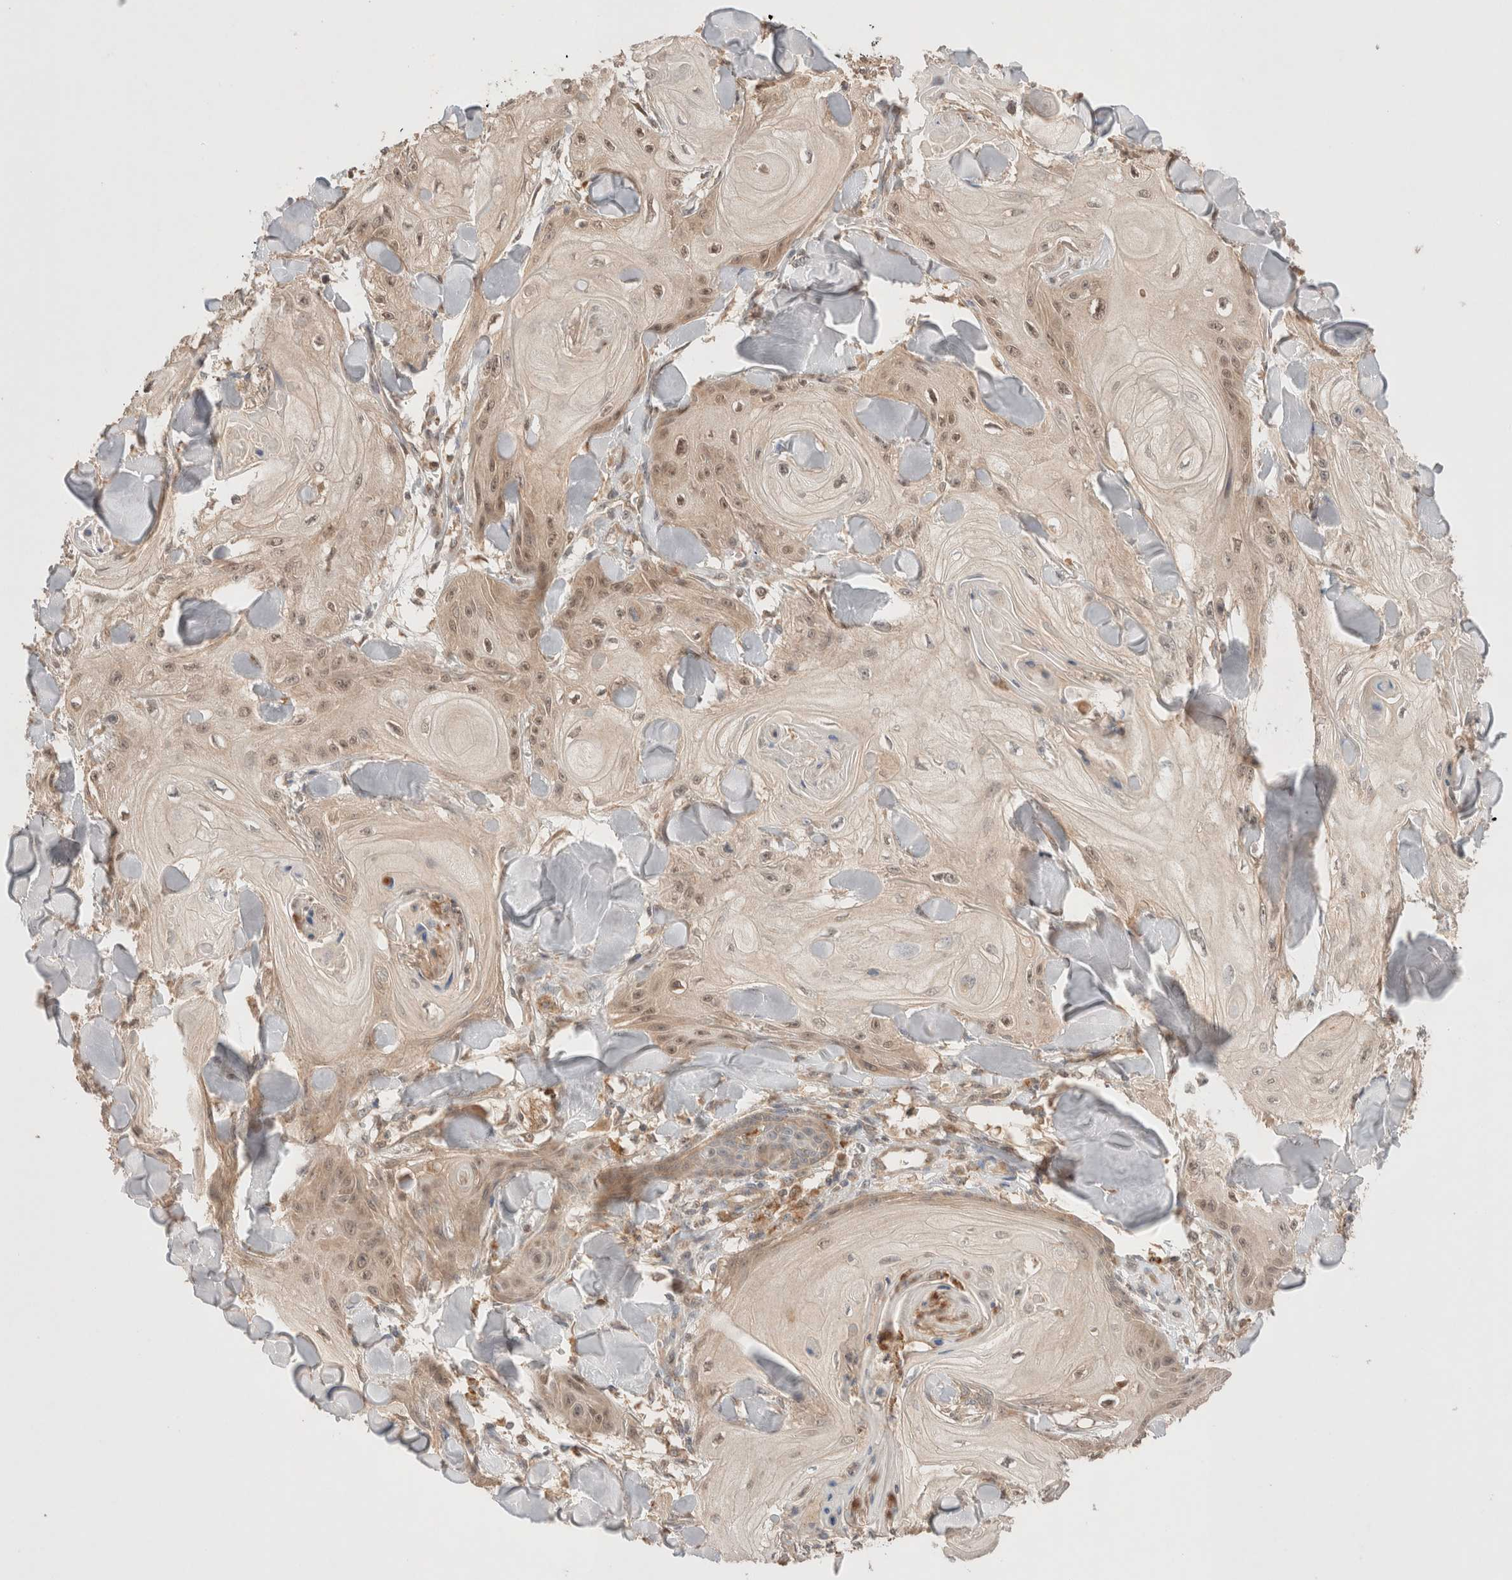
{"staining": {"intensity": "weak", "quantity": ">75%", "location": "cytoplasmic/membranous,nuclear"}, "tissue": "skin cancer", "cell_type": "Tumor cells", "image_type": "cancer", "snomed": [{"axis": "morphology", "description": "Squamous cell carcinoma, NOS"}, {"axis": "topography", "description": "Skin"}], "caption": "Squamous cell carcinoma (skin) stained with a brown dye demonstrates weak cytoplasmic/membranous and nuclear positive expression in about >75% of tumor cells.", "gene": "CARNMT1", "patient": {"sex": "male", "age": 74}}